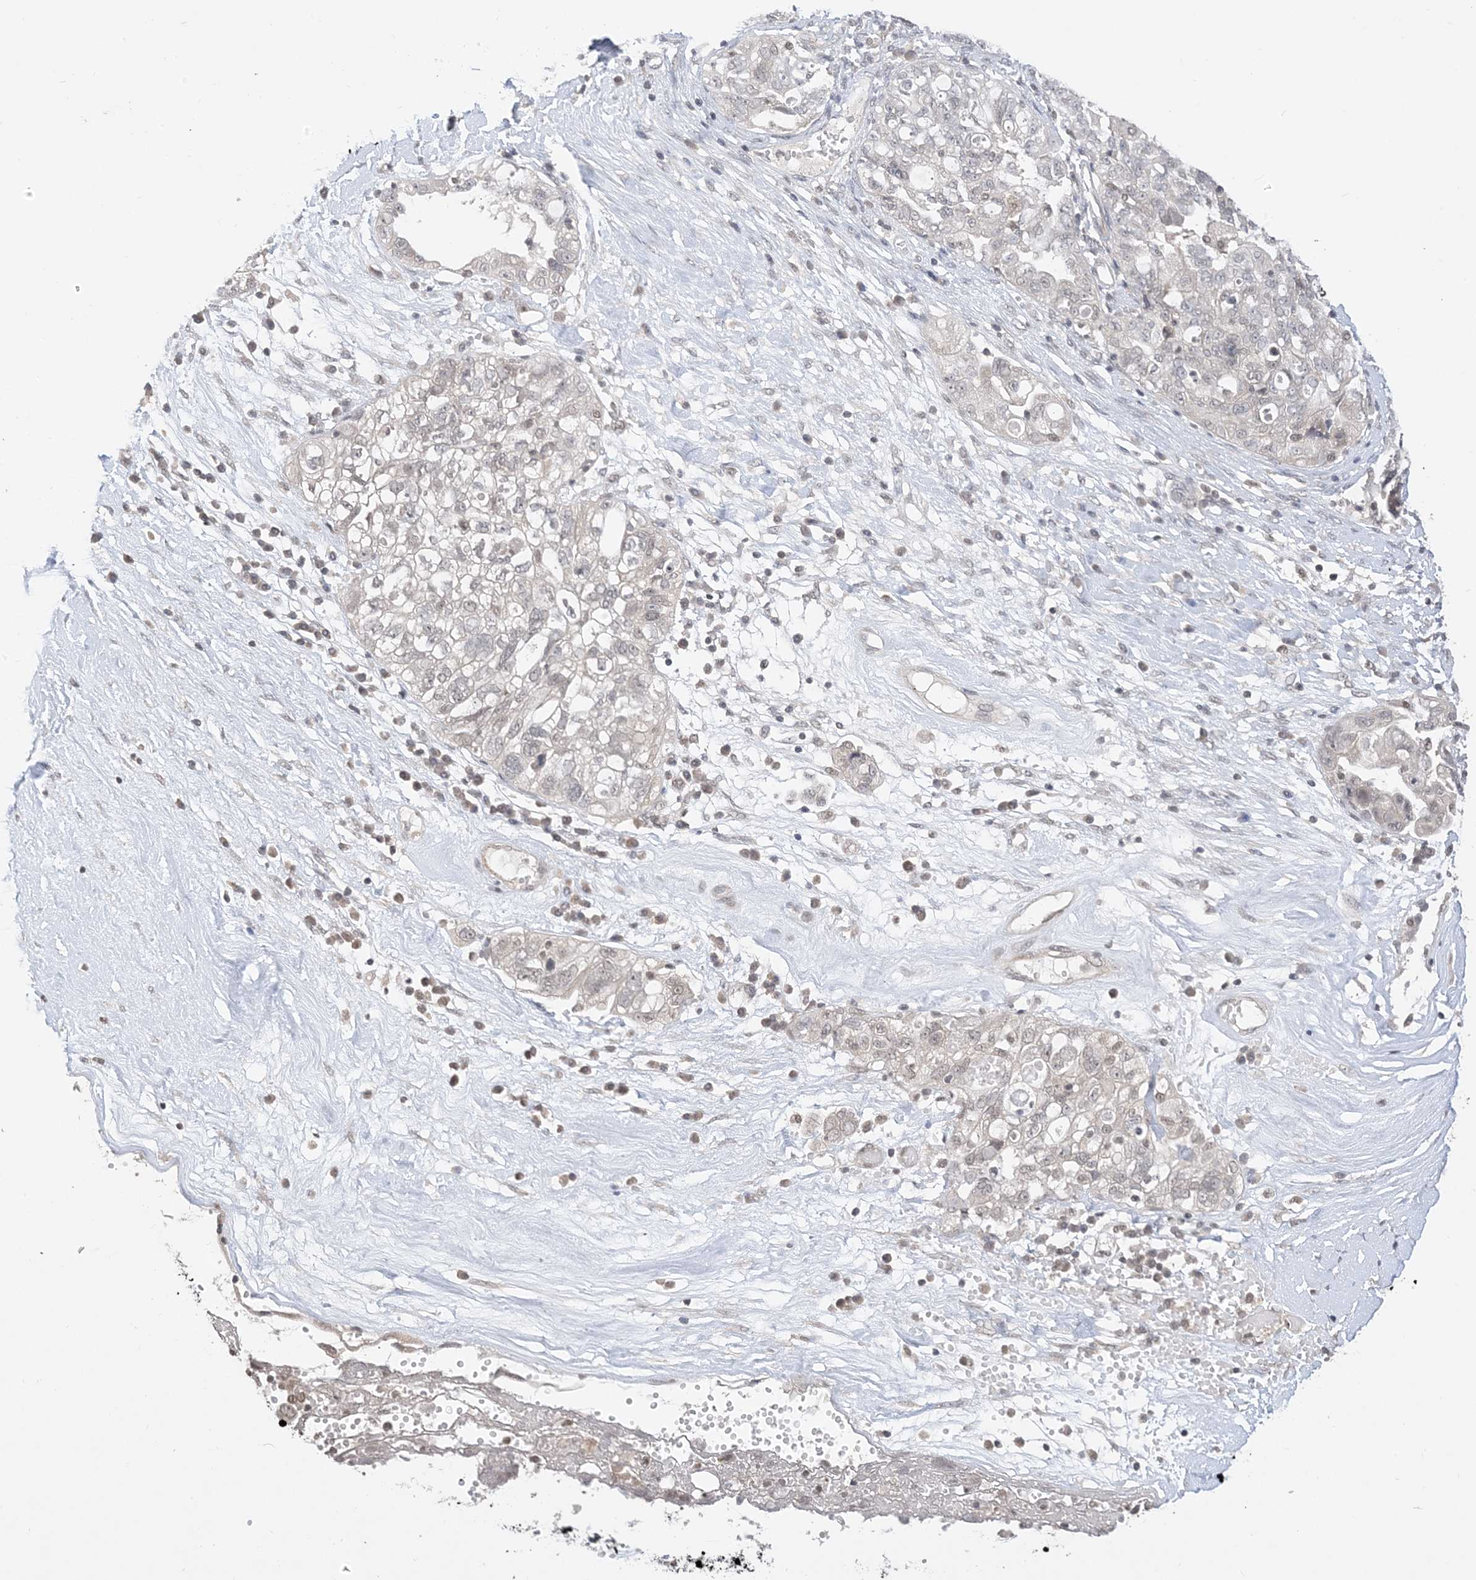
{"staining": {"intensity": "negative", "quantity": "none", "location": "none"}, "tissue": "ovarian cancer", "cell_type": "Tumor cells", "image_type": "cancer", "snomed": [{"axis": "morphology", "description": "Carcinoma, NOS"}, {"axis": "morphology", "description": "Cystadenocarcinoma, serous, NOS"}, {"axis": "topography", "description": "Ovary"}], "caption": "Immunohistochemistry micrograph of neoplastic tissue: ovarian cancer (carcinoma) stained with DAB (3,3'-diaminobenzidine) demonstrates no significant protein staining in tumor cells.", "gene": "RANBP9", "patient": {"sex": "female", "age": 69}}